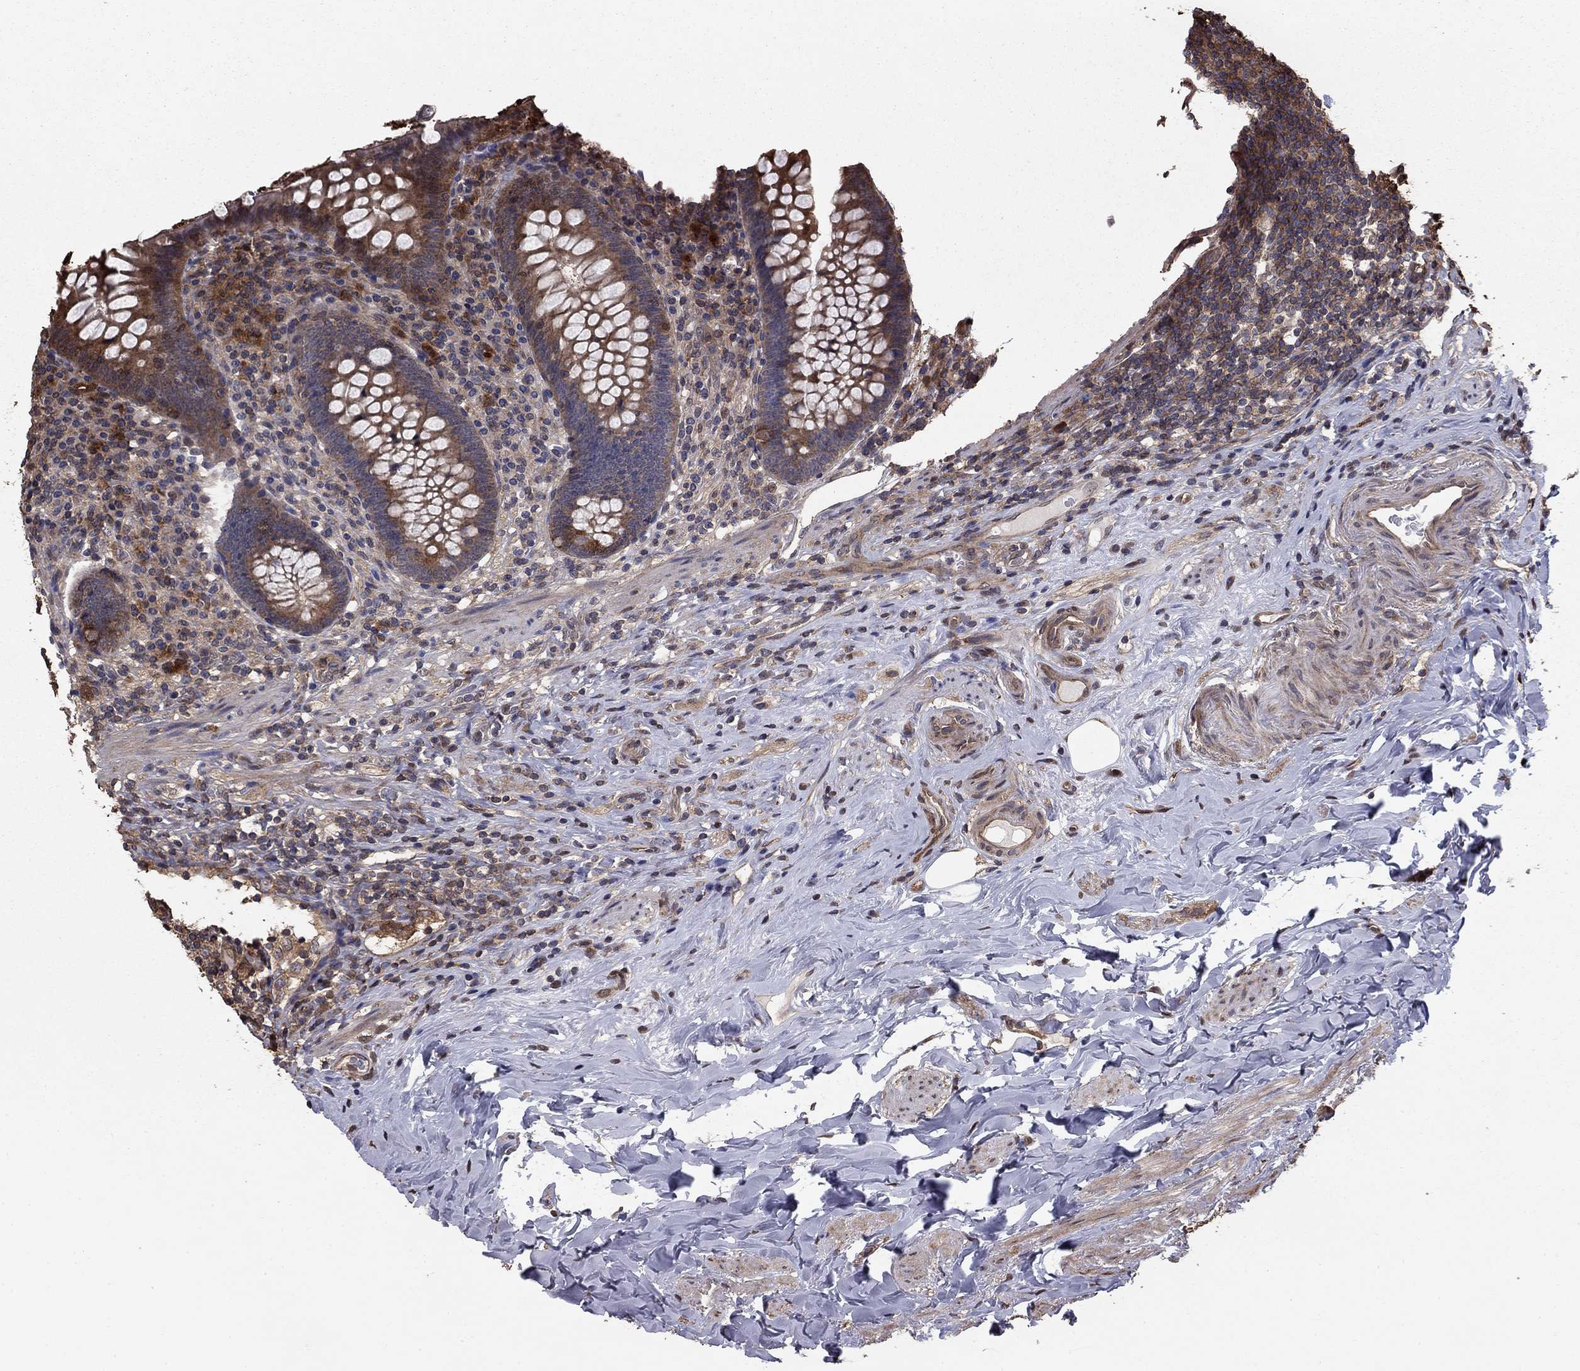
{"staining": {"intensity": "moderate", "quantity": ">75%", "location": "cytoplasmic/membranous"}, "tissue": "appendix", "cell_type": "Glandular cells", "image_type": "normal", "snomed": [{"axis": "morphology", "description": "Normal tissue, NOS"}, {"axis": "topography", "description": "Appendix"}], "caption": "A brown stain shows moderate cytoplasmic/membranous positivity of a protein in glandular cells of normal appendix.", "gene": "GYG1", "patient": {"sex": "male", "age": 47}}